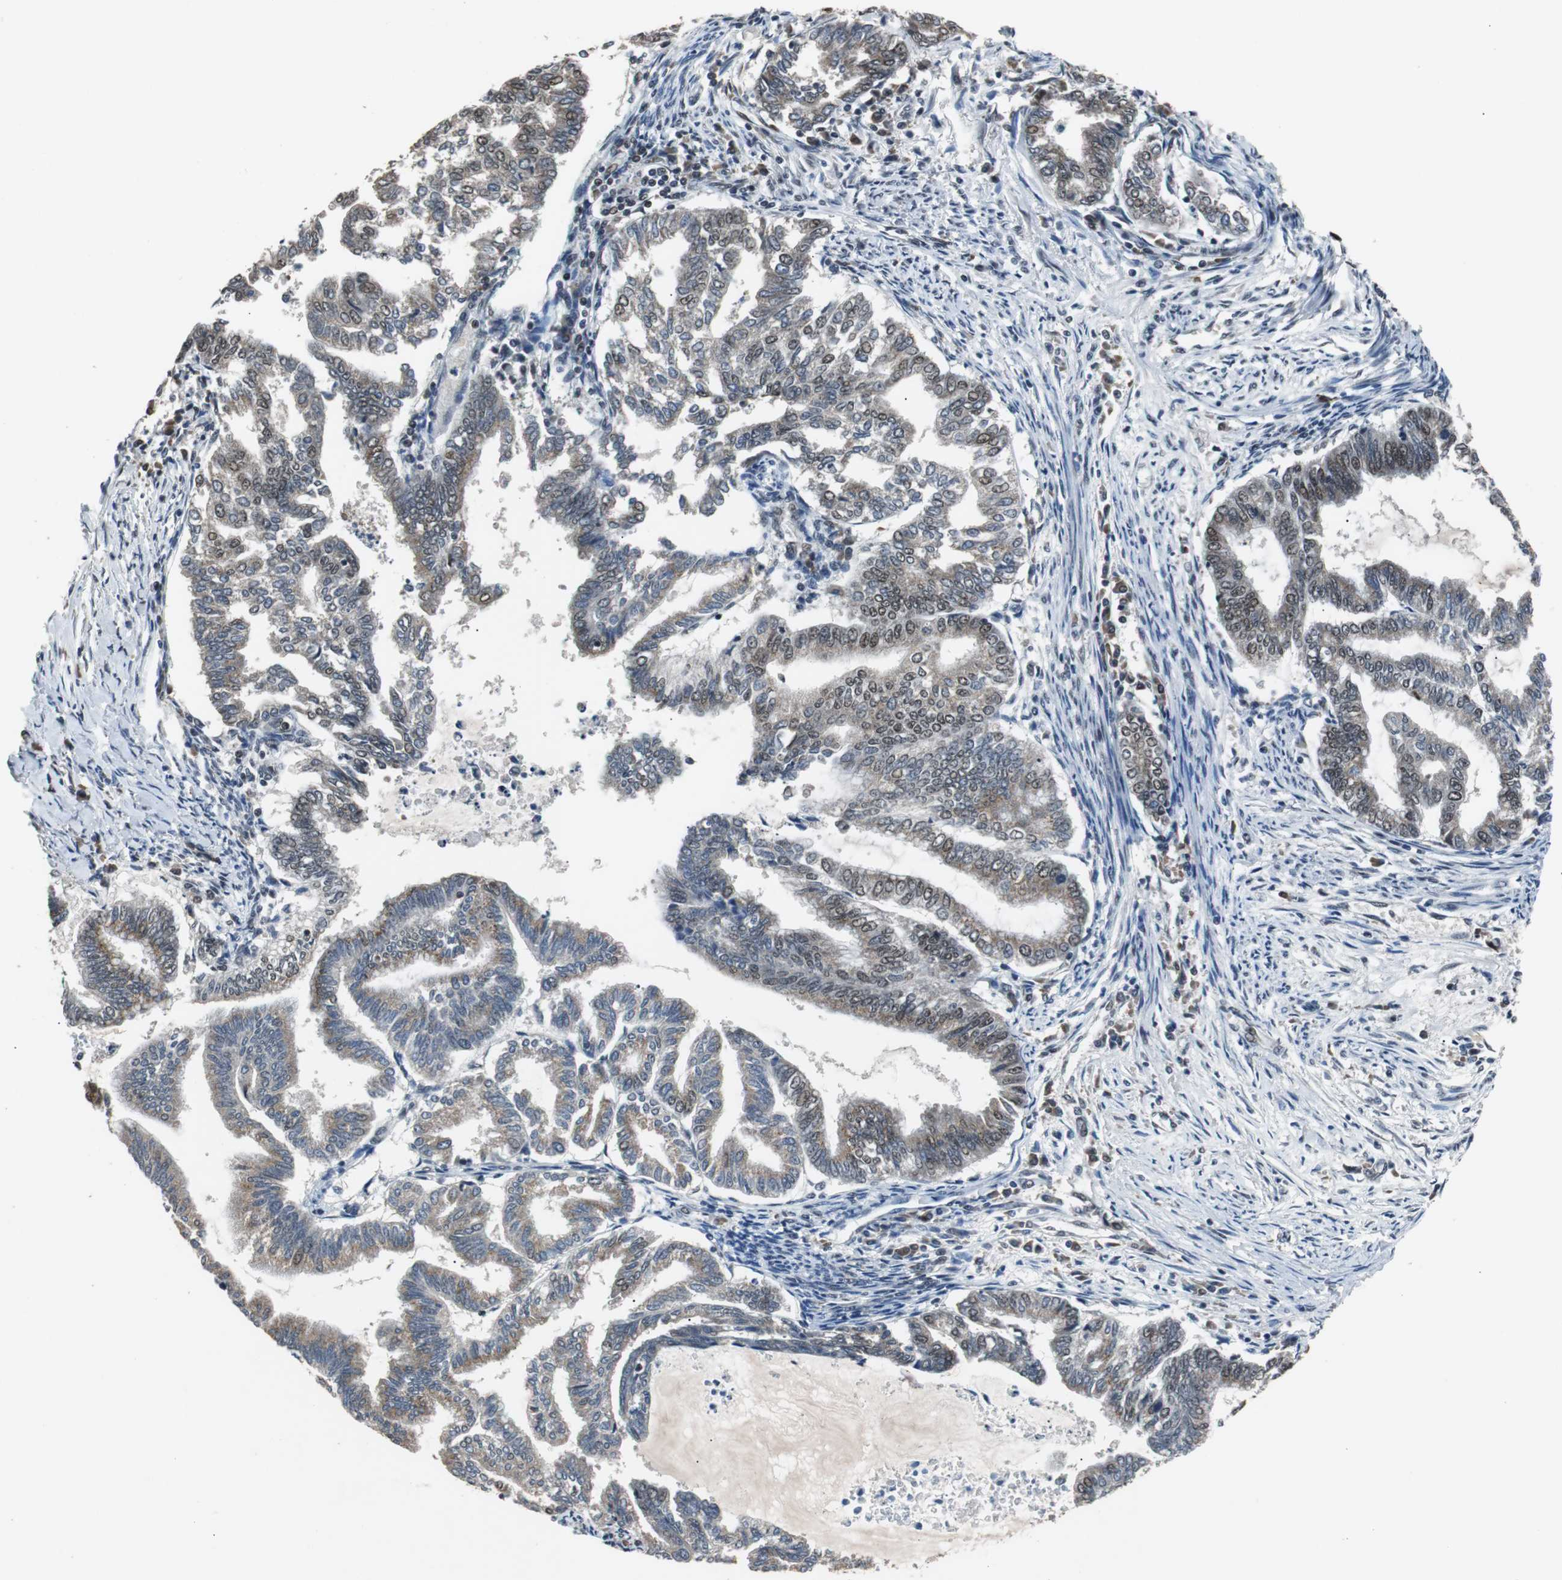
{"staining": {"intensity": "weak", "quantity": ">75%", "location": "nuclear"}, "tissue": "endometrial cancer", "cell_type": "Tumor cells", "image_type": "cancer", "snomed": [{"axis": "morphology", "description": "Adenocarcinoma, NOS"}, {"axis": "topography", "description": "Endometrium"}], "caption": "Tumor cells show weak nuclear expression in approximately >75% of cells in adenocarcinoma (endometrial). (Brightfield microscopy of DAB IHC at high magnification).", "gene": "USP28", "patient": {"sex": "female", "age": 79}}